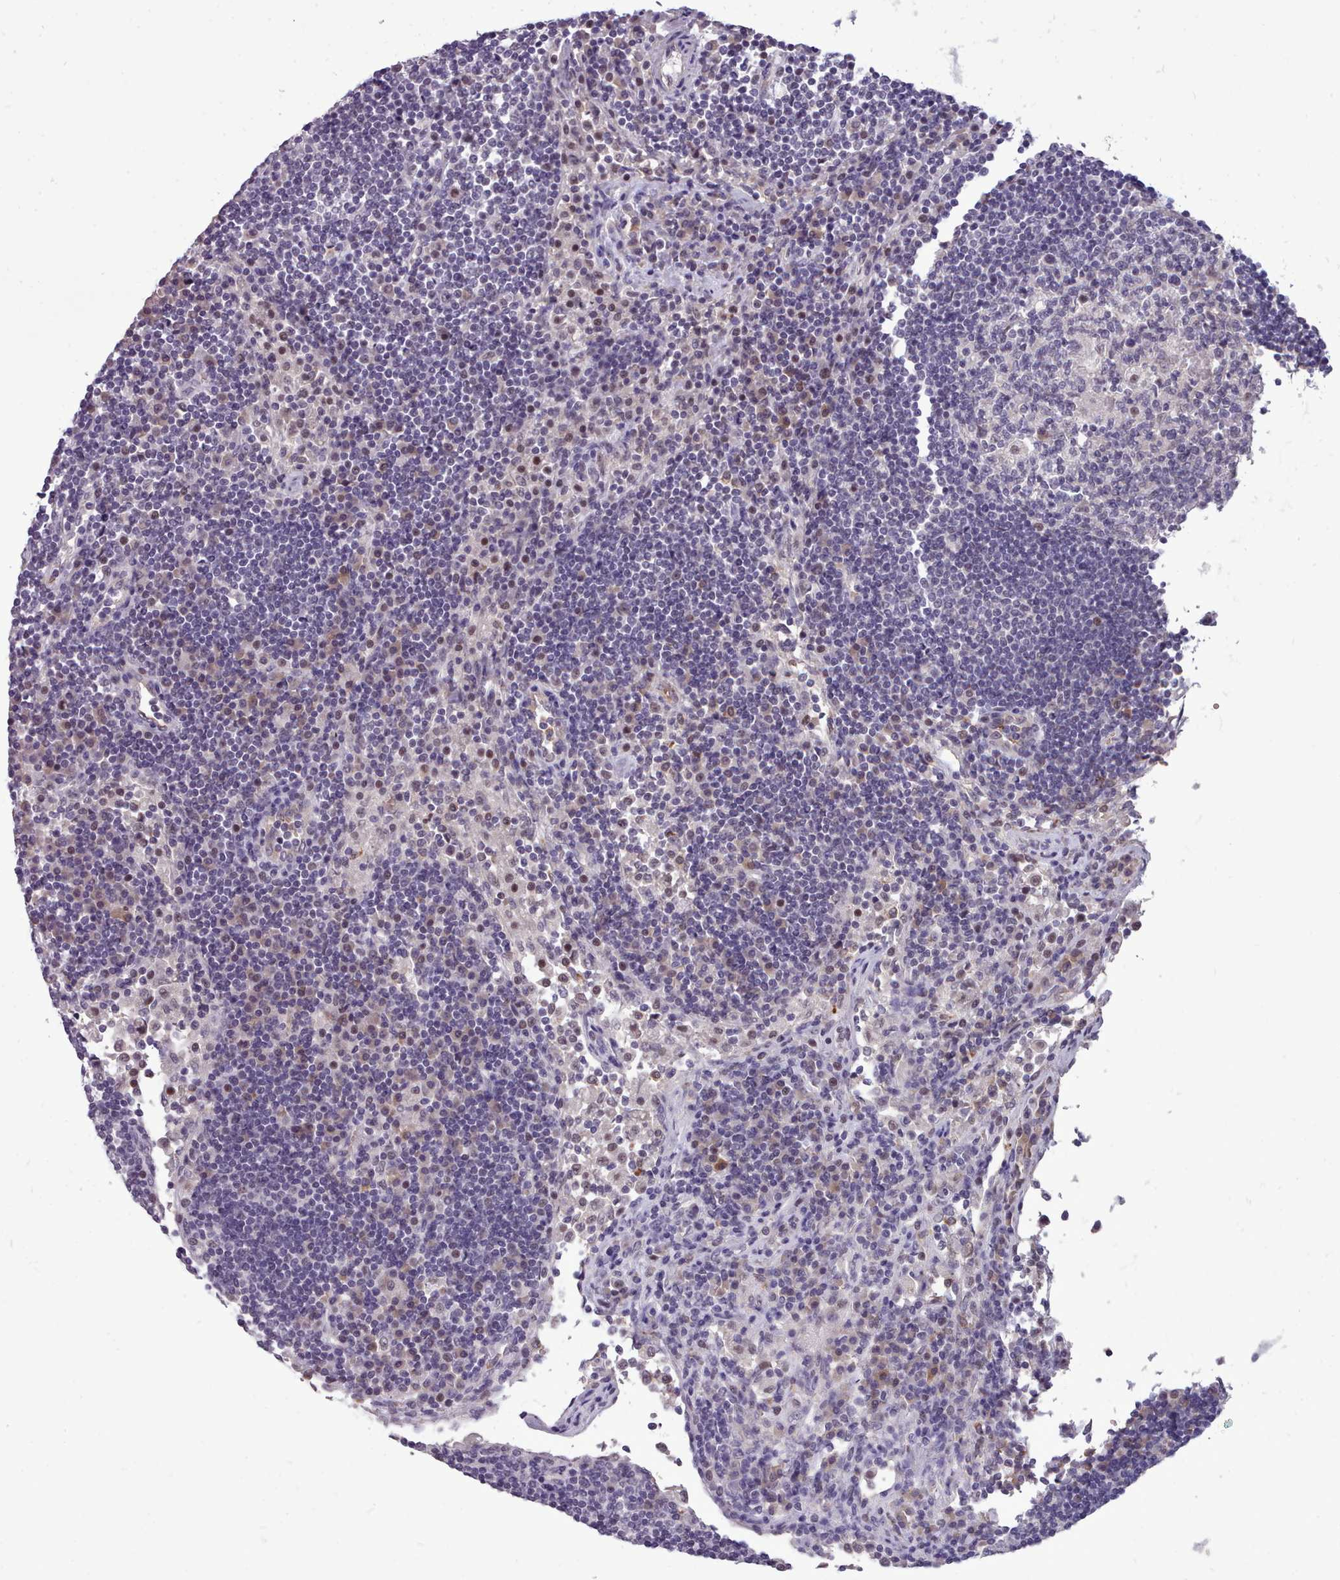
{"staining": {"intensity": "negative", "quantity": "none", "location": "none"}, "tissue": "lymph node", "cell_type": "Germinal center cells", "image_type": "normal", "snomed": [{"axis": "morphology", "description": "Normal tissue, NOS"}, {"axis": "topography", "description": "Lymph node"}], "caption": "Lymph node was stained to show a protein in brown. There is no significant staining in germinal center cells. (DAB immunohistochemistry, high magnification).", "gene": "KCTD16", "patient": {"sex": "female", "age": 53}}